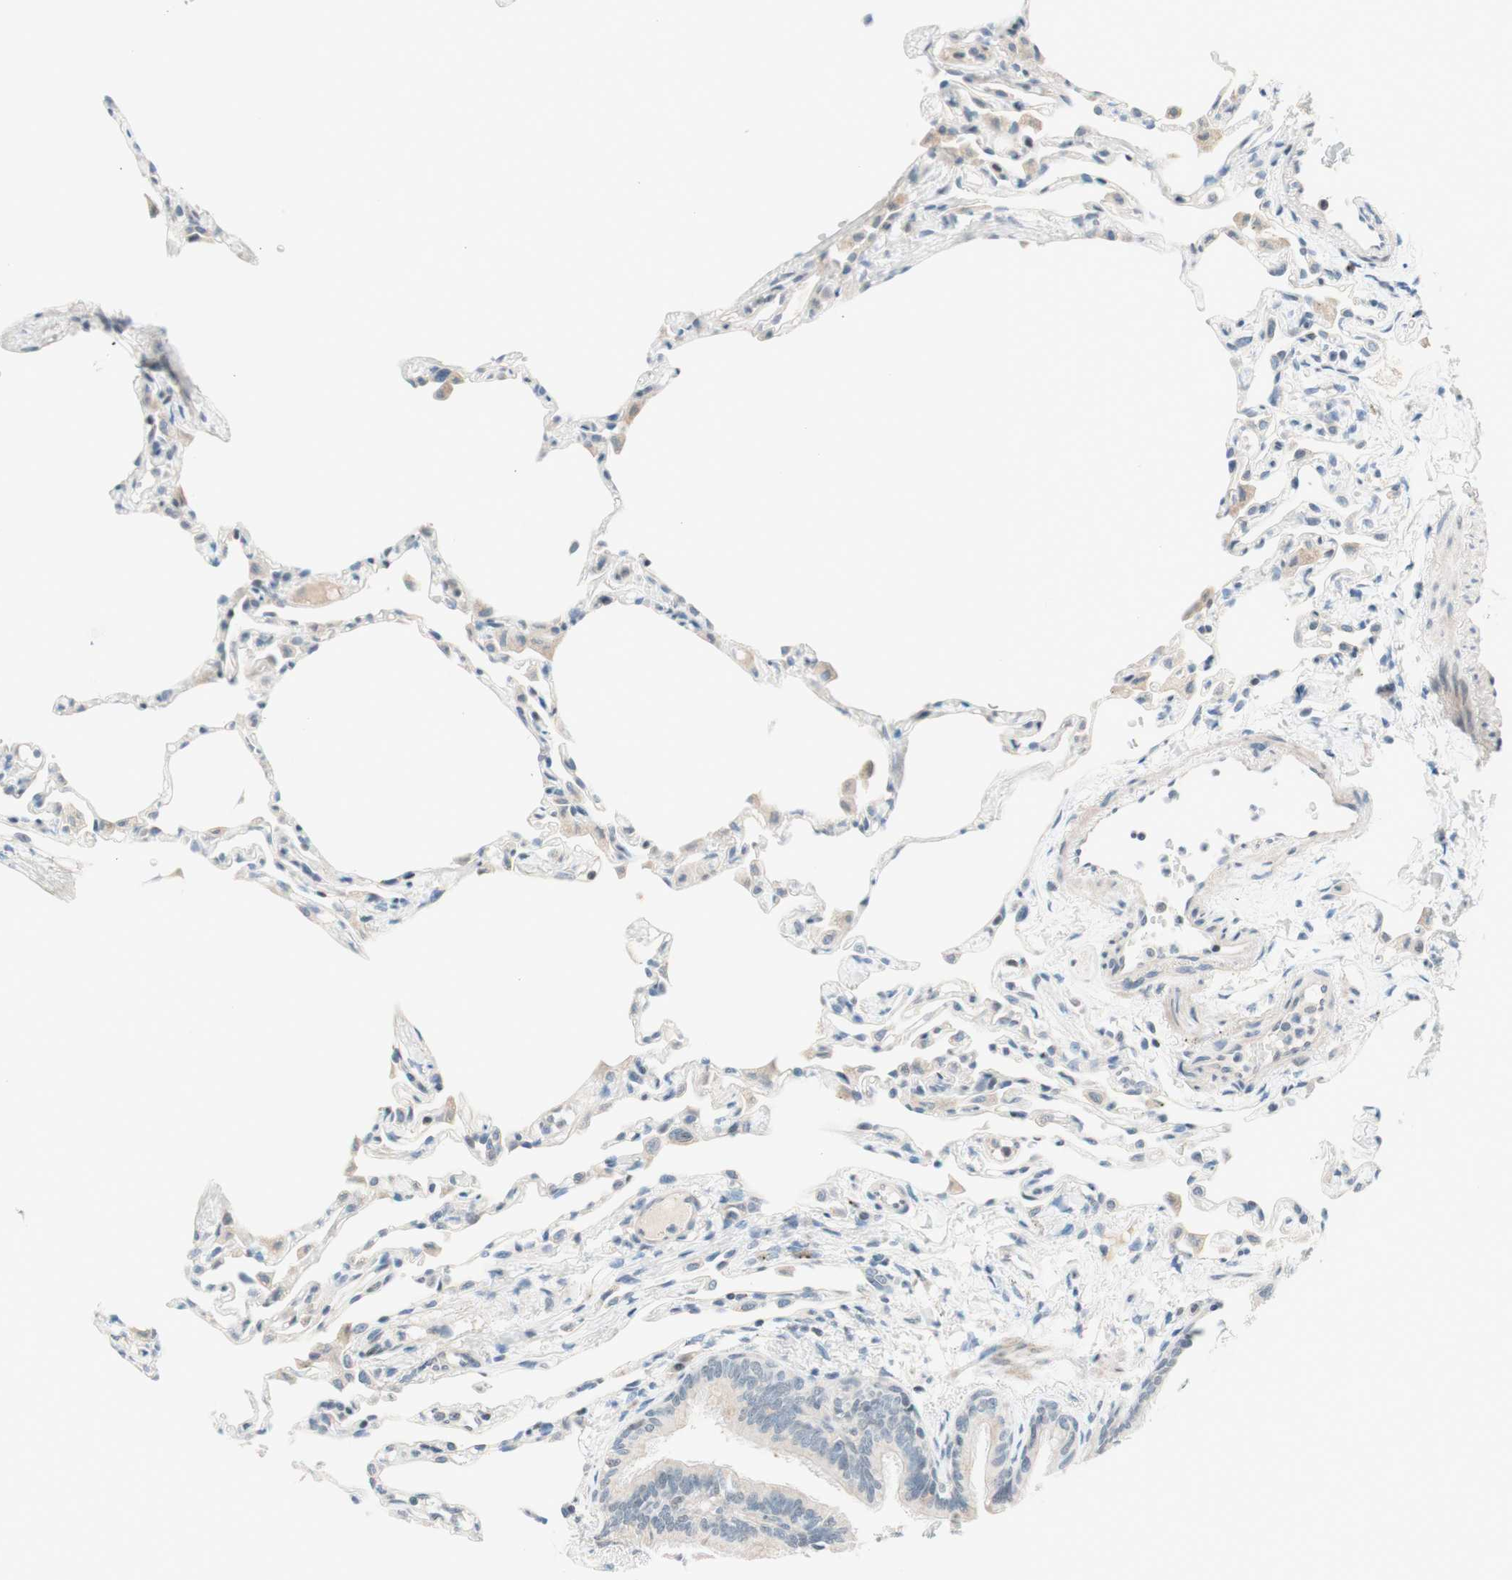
{"staining": {"intensity": "weak", "quantity": "<25%", "location": "cytoplasmic/membranous"}, "tissue": "lung", "cell_type": "Alveolar cells", "image_type": "normal", "snomed": [{"axis": "morphology", "description": "Normal tissue, NOS"}, {"axis": "topography", "description": "Lung"}], "caption": "Alveolar cells are negative for protein expression in unremarkable human lung. (DAB IHC with hematoxylin counter stain).", "gene": "JPH1", "patient": {"sex": "female", "age": 49}}